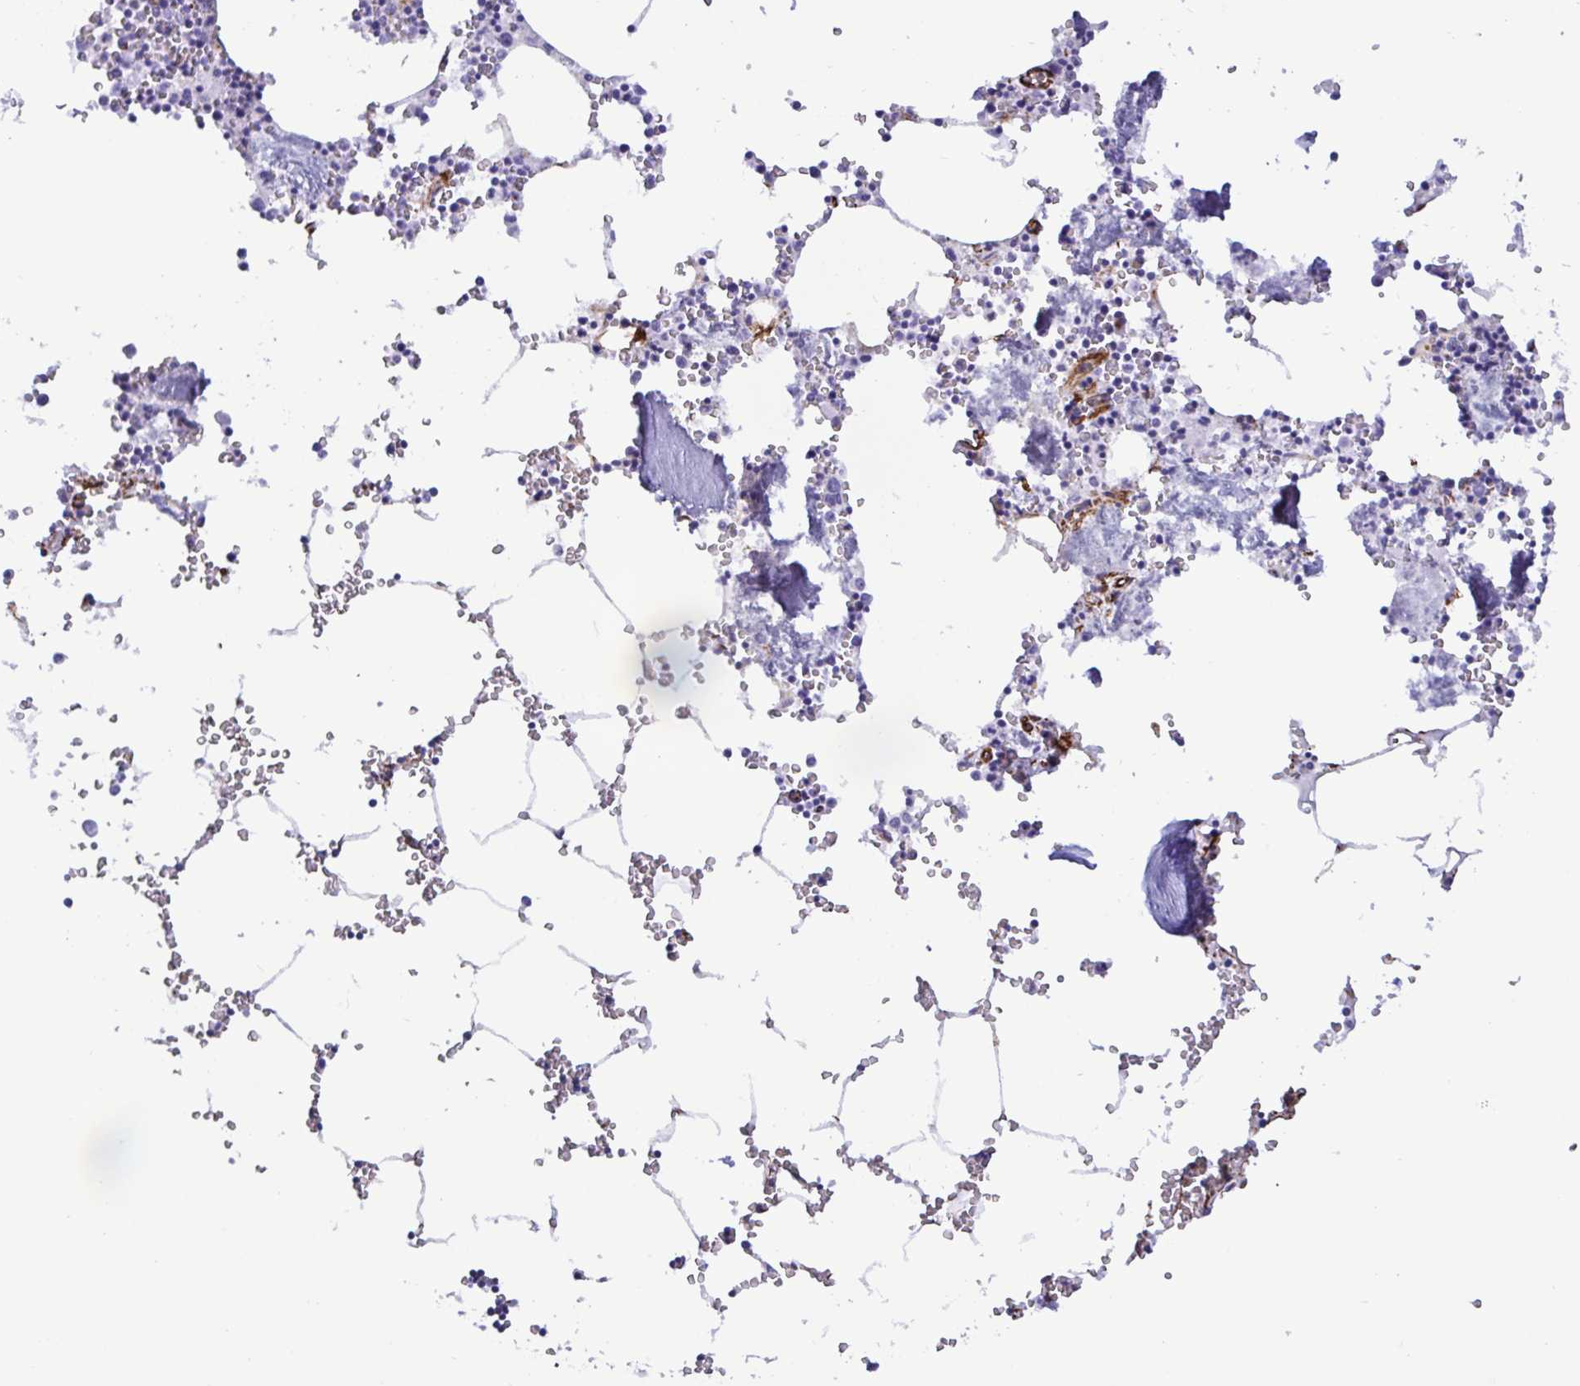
{"staining": {"intensity": "negative", "quantity": "none", "location": "none"}, "tissue": "bone marrow", "cell_type": "Hematopoietic cells", "image_type": "normal", "snomed": [{"axis": "morphology", "description": "Normal tissue, NOS"}, {"axis": "topography", "description": "Bone marrow"}], "caption": "High power microscopy histopathology image of an IHC image of normal bone marrow, revealing no significant positivity in hematopoietic cells. The staining is performed using DAB (3,3'-diaminobenzidine) brown chromogen with nuclei counter-stained in using hematoxylin.", "gene": "SMAD5", "patient": {"sex": "male", "age": 54}}